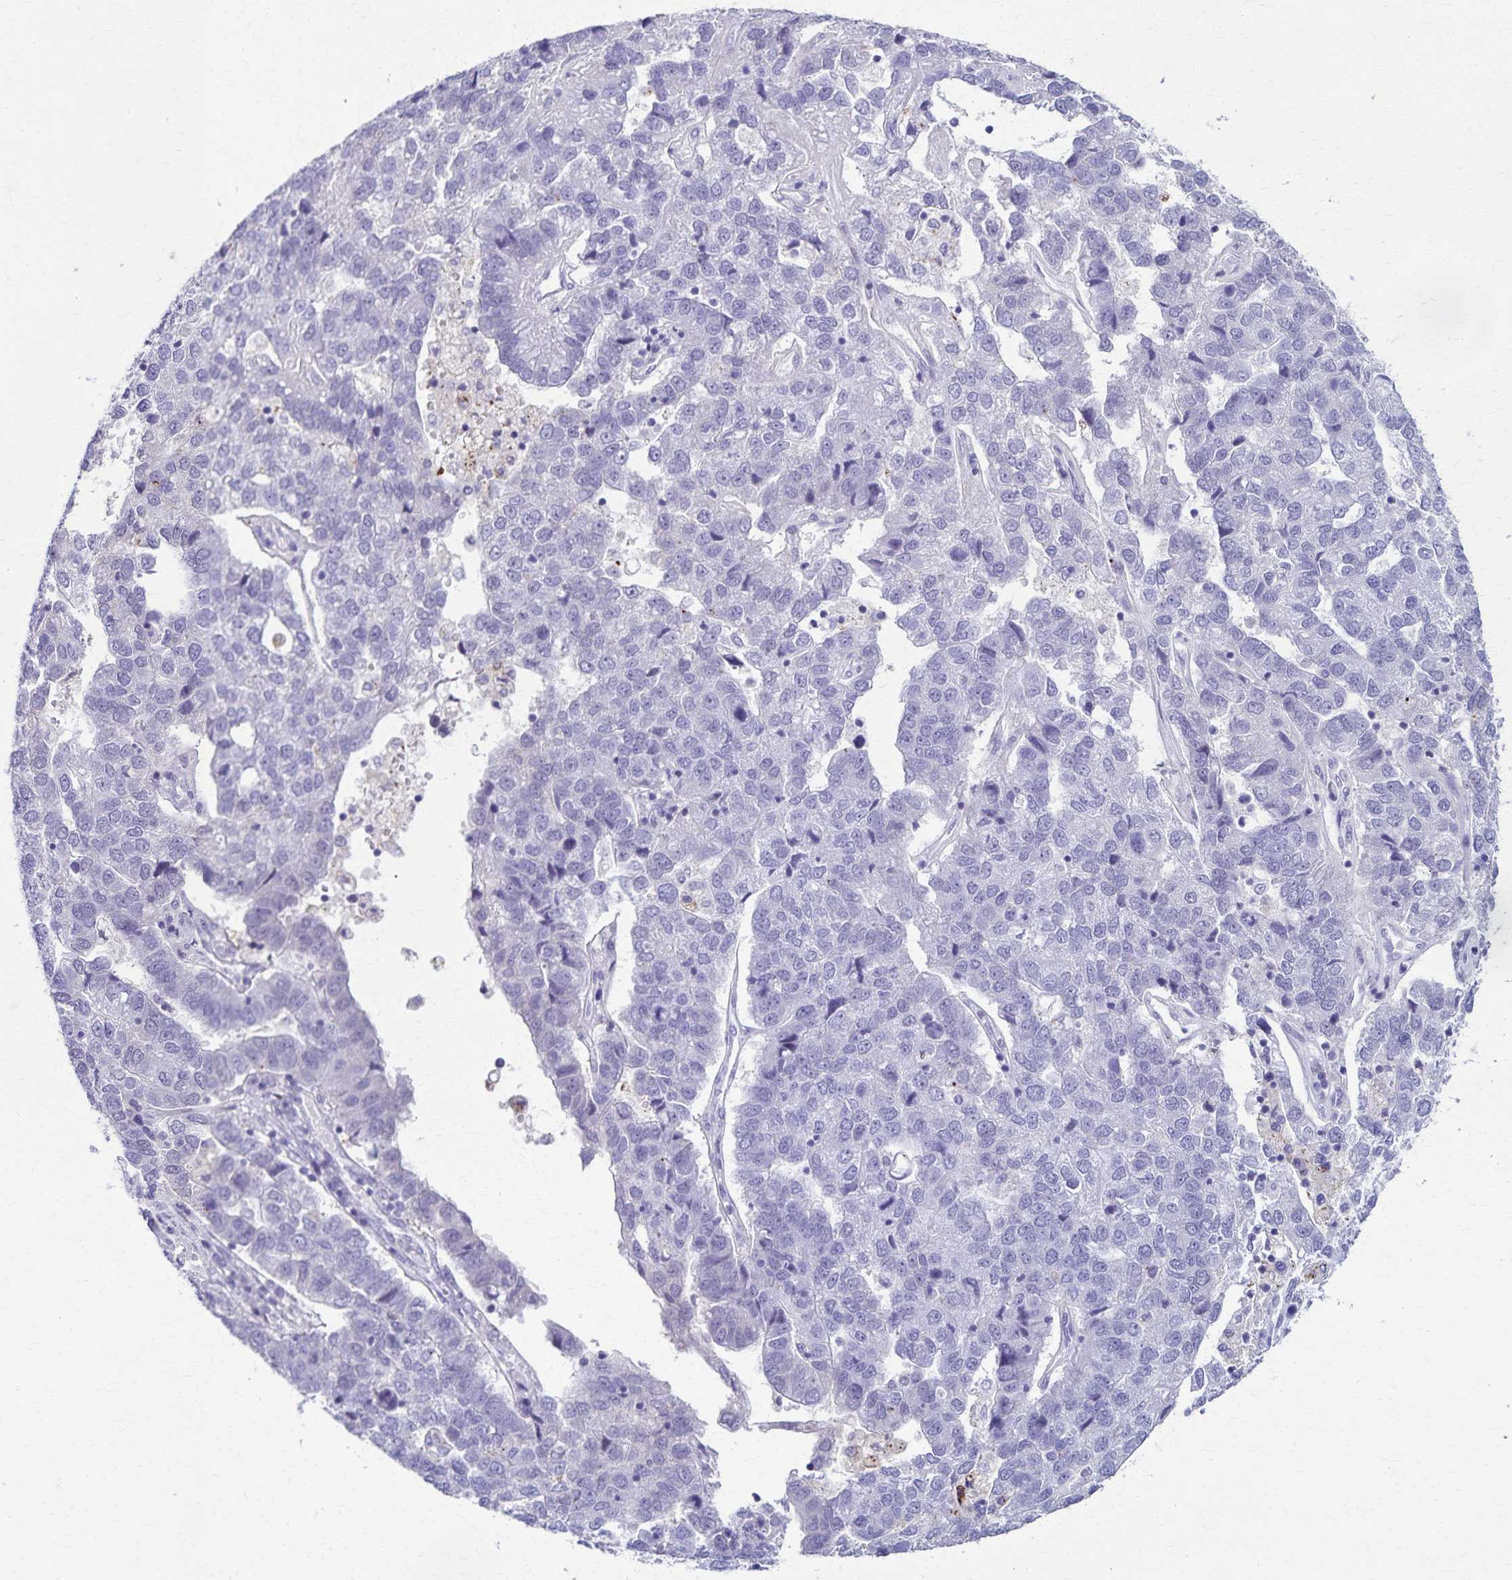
{"staining": {"intensity": "negative", "quantity": "none", "location": "none"}, "tissue": "pancreatic cancer", "cell_type": "Tumor cells", "image_type": "cancer", "snomed": [{"axis": "morphology", "description": "Adenocarcinoma, NOS"}, {"axis": "topography", "description": "Pancreas"}], "caption": "This is an immunohistochemistry histopathology image of pancreatic cancer. There is no staining in tumor cells.", "gene": "TMEM60", "patient": {"sex": "female", "age": 61}}